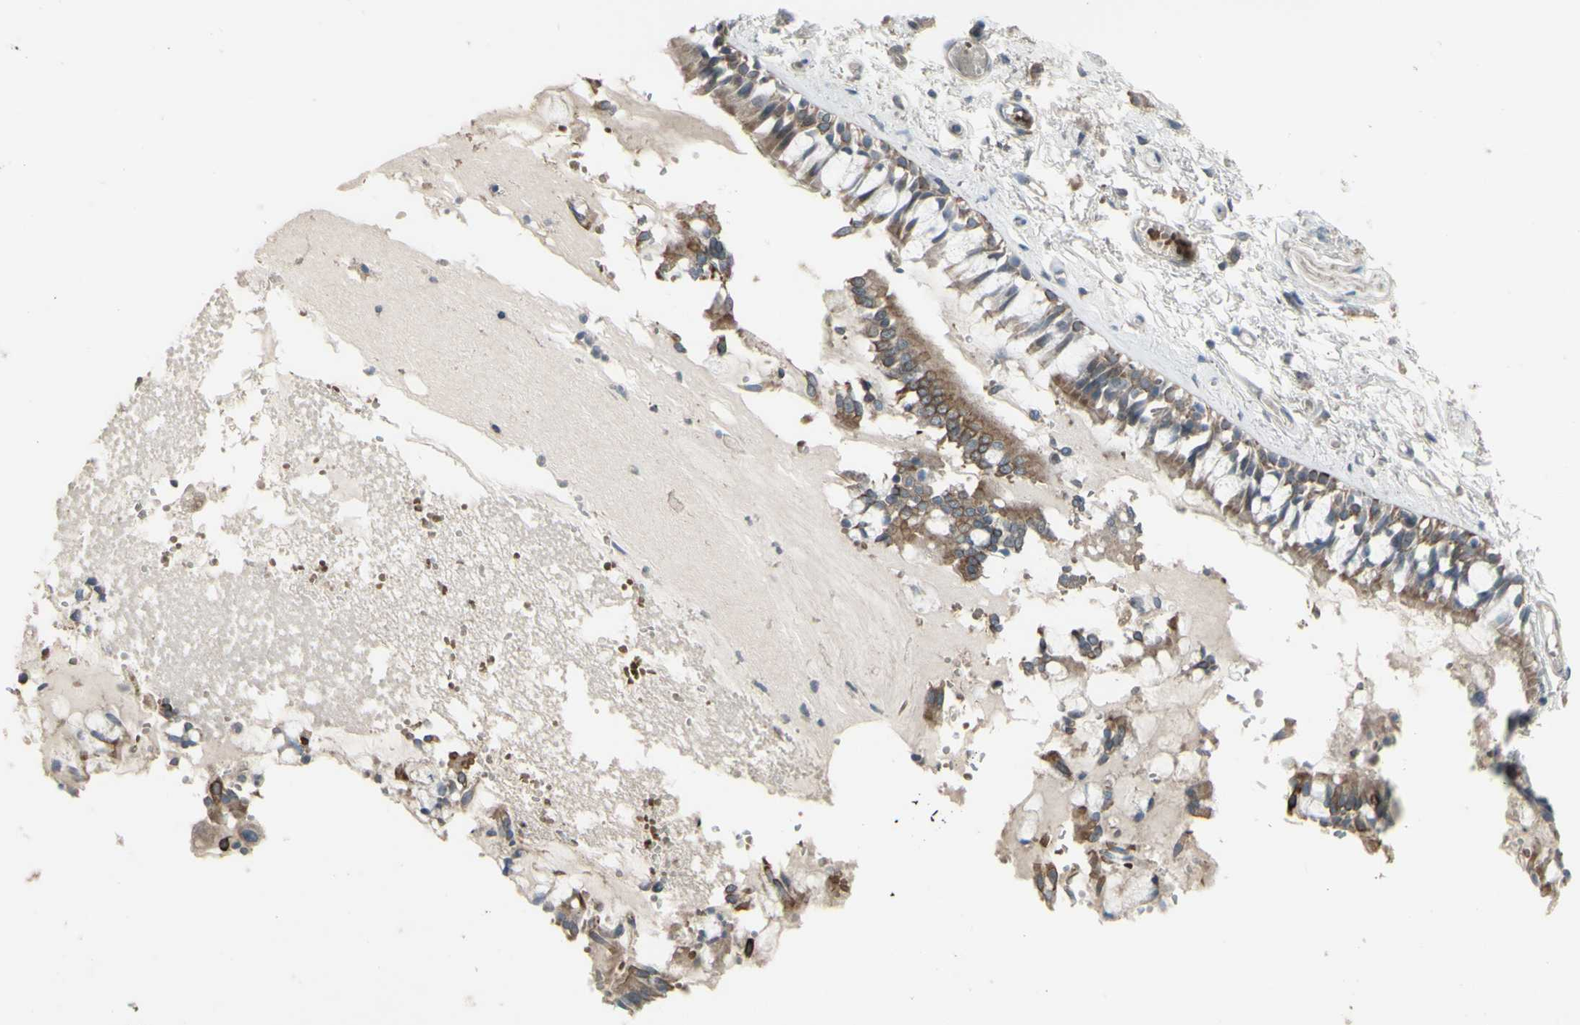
{"staining": {"intensity": "moderate", "quantity": ">75%", "location": "cytoplasmic/membranous"}, "tissue": "bronchus", "cell_type": "Respiratory epithelial cells", "image_type": "normal", "snomed": [{"axis": "morphology", "description": "Normal tissue, NOS"}, {"axis": "morphology", "description": "Inflammation, NOS"}, {"axis": "topography", "description": "Cartilage tissue"}, {"axis": "topography", "description": "Lung"}], "caption": "DAB immunohistochemical staining of normal bronchus reveals moderate cytoplasmic/membranous protein positivity in approximately >75% of respiratory epithelial cells. (Brightfield microscopy of DAB IHC at high magnification).", "gene": "GRAMD1B", "patient": {"sex": "male", "age": 71}}